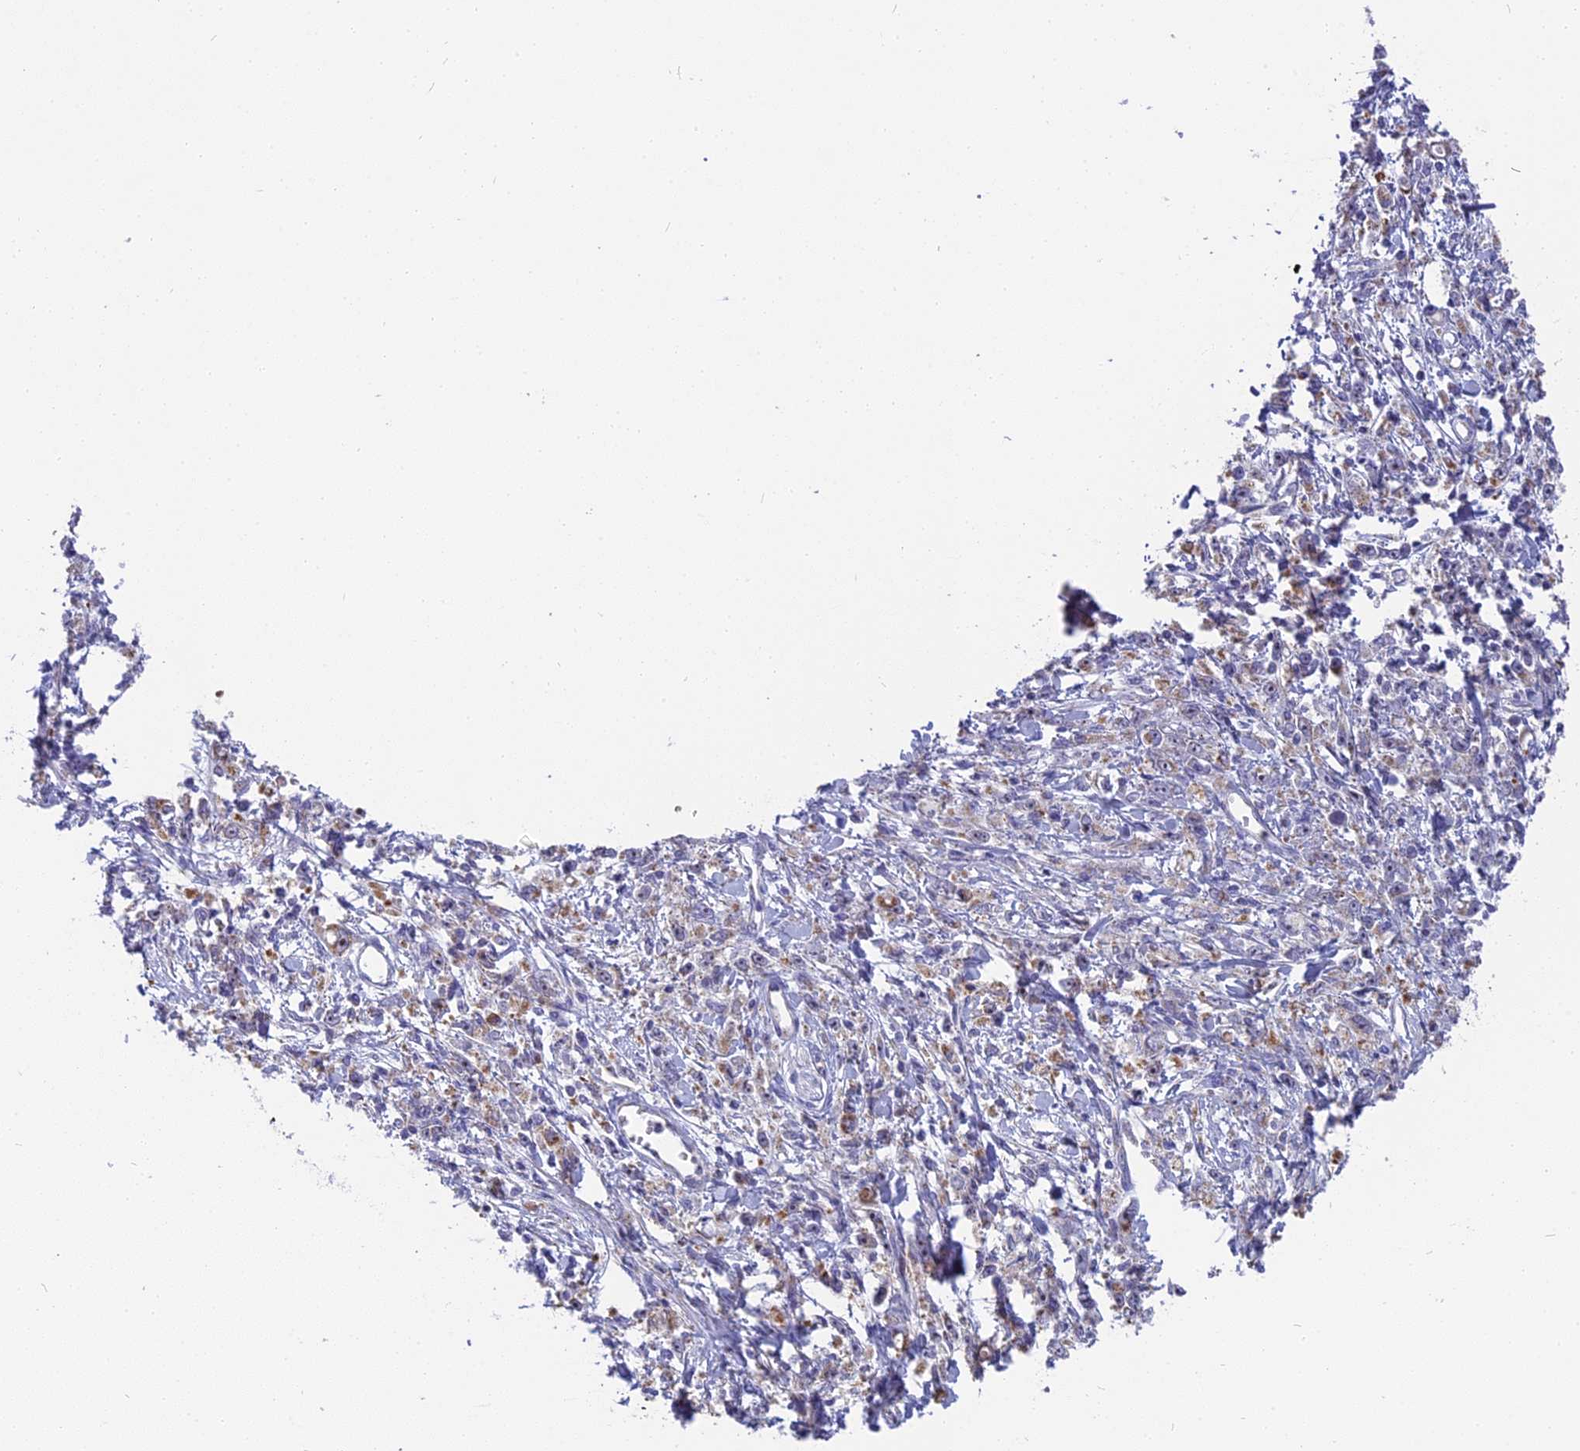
{"staining": {"intensity": "weak", "quantity": "25%-75%", "location": "cytoplasmic/membranous"}, "tissue": "stomach cancer", "cell_type": "Tumor cells", "image_type": "cancer", "snomed": [{"axis": "morphology", "description": "Adenocarcinoma, NOS"}, {"axis": "topography", "description": "Stomach"}], "caption": "A brown stain highlights weak cytoplasmic/membranous expression of a protein in human stomach cancer (adenocarcinoma) tumor cells.", "gene": "DTWD1", "patient": {"sex": "female", "age": 59}}